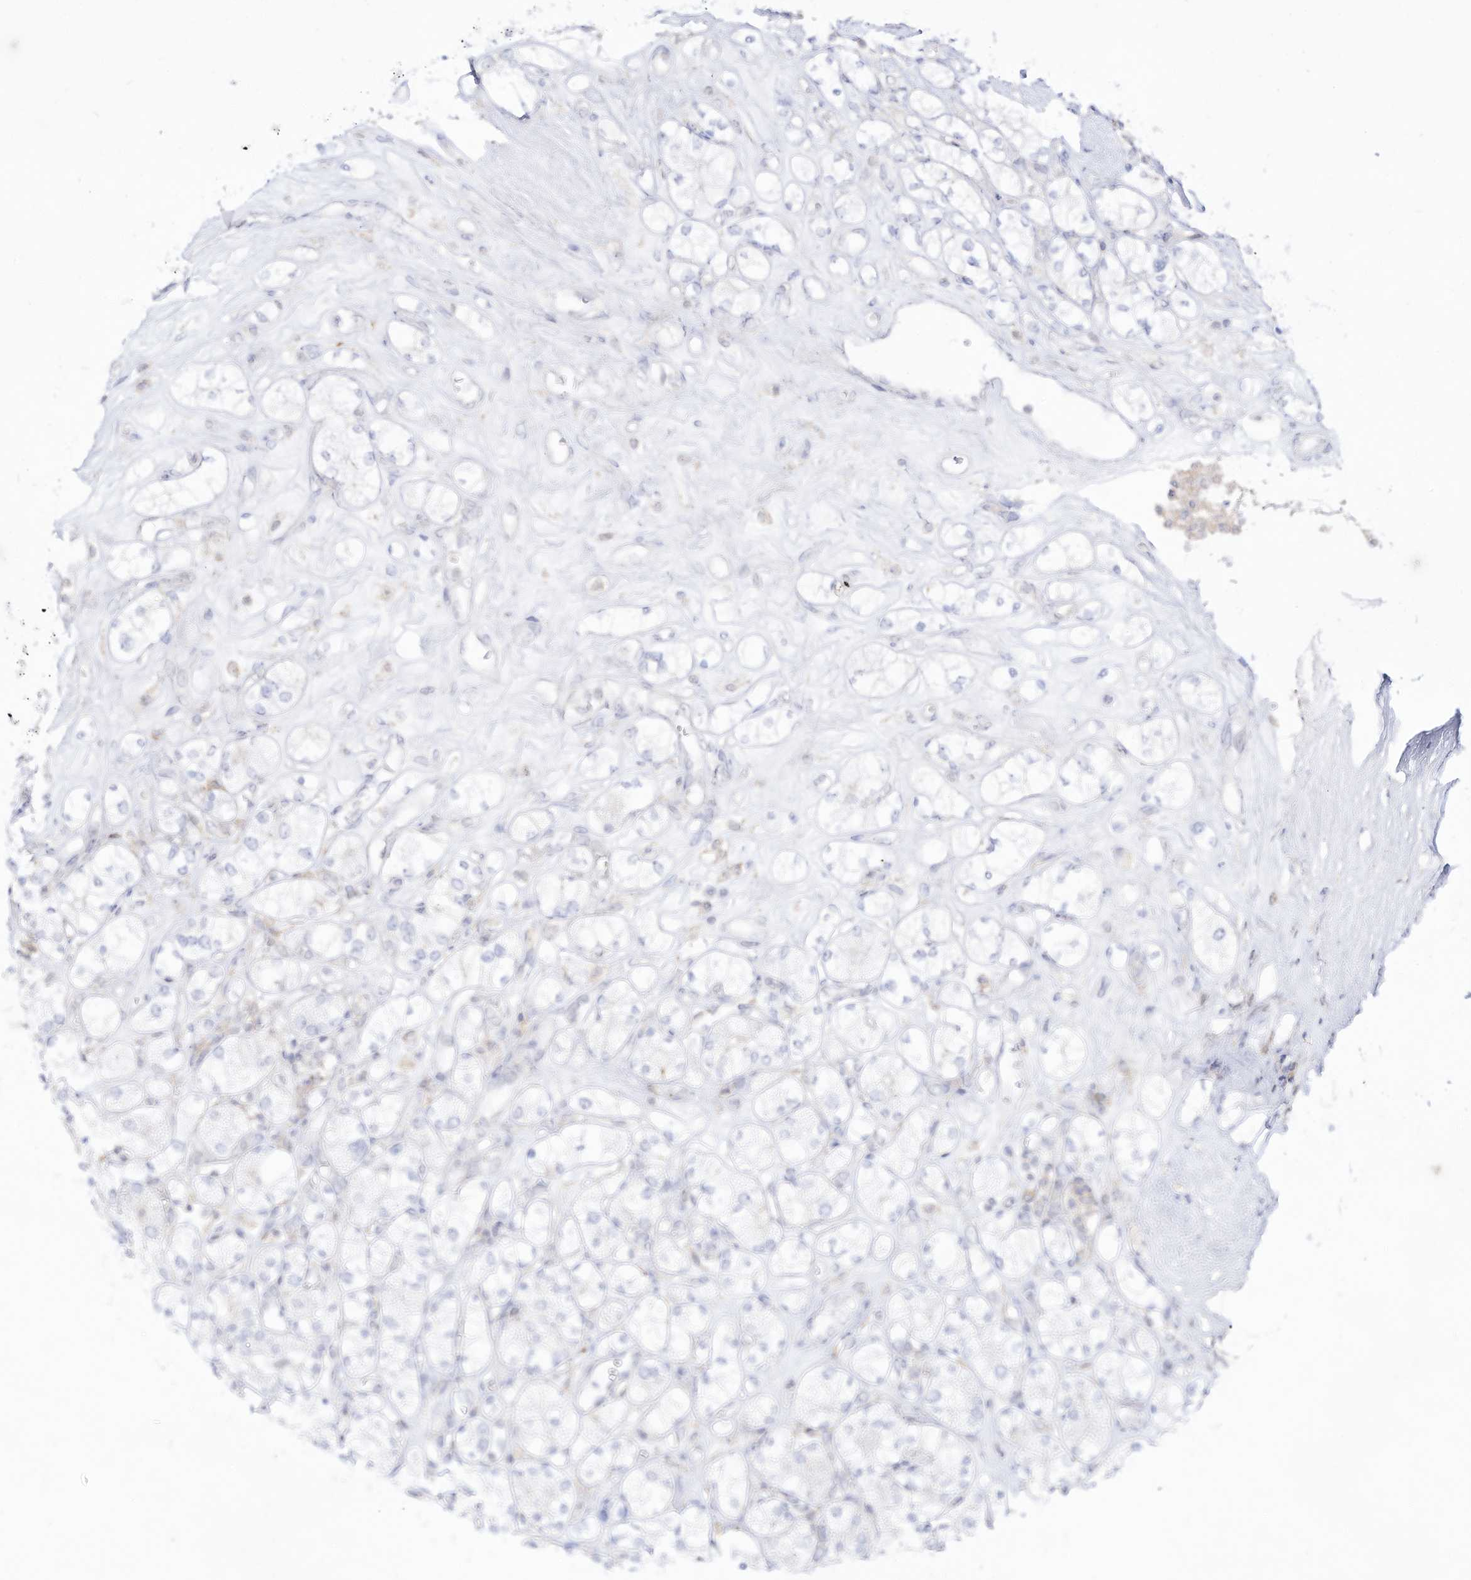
{"staining": {"intensity": "negative", "quantity": "none", "location": "none"}, "tissue": "renal cancer", "cell_type": "Tumor cells", "image_type": "cancer", "snomed": [{"axis": "morphology", "description": "Adenocarcinoma, NOS"}, {"axis": "topography", "description": "Kidney"}], "caption": "The immunohistochemistry histopathology image has no significant expression in tumor cells of renal cancer (adenocarcinoma) tissue.", "gene": "DMKN", "patient": {"sex": "male", "age": 77}}